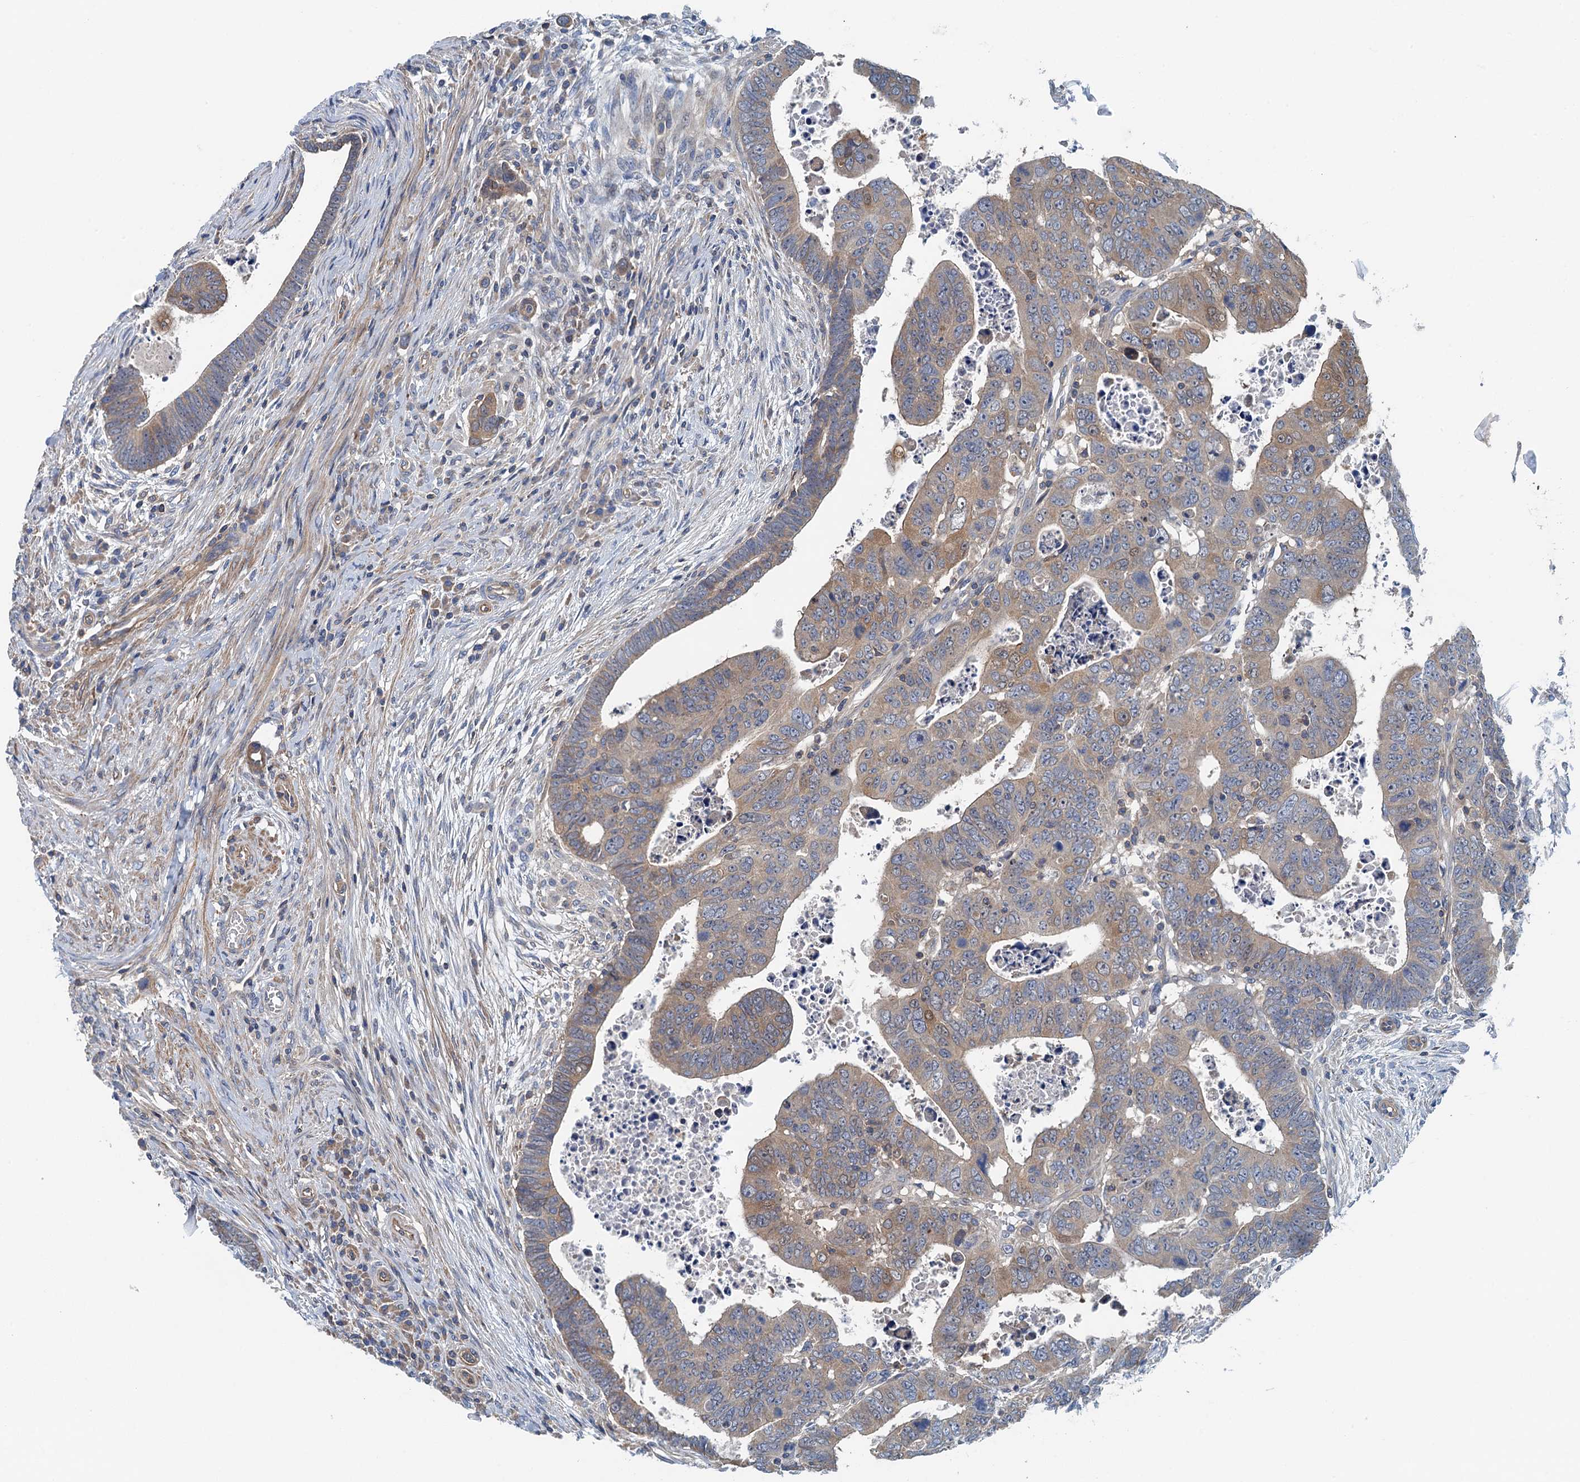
{"staining": {"intensity": "moderate", "quantity": ">75%", "location": "cytoplasmic/membranous"}, "tissue": "colorectal cancer", "cell_type": "Tumor cells", "image_type": "cancer", "snomed": [{"axis": "morphology", "description": "Normal tissue, NOS"}, {"axis": "morphology", "description": "Adenocarcinoma, NOS"}, {"axis": "topography", "description": "Rectum"}], "caption": "A micrograph showing moderate cytoplasmic/membranous positivity in approximately >75% of tumor cells in colorectal cancer, as visualized by brown immunohistochemical staining.", "gene": "PPP1R14D", "patient": {"sex": "female", "age": 65}}